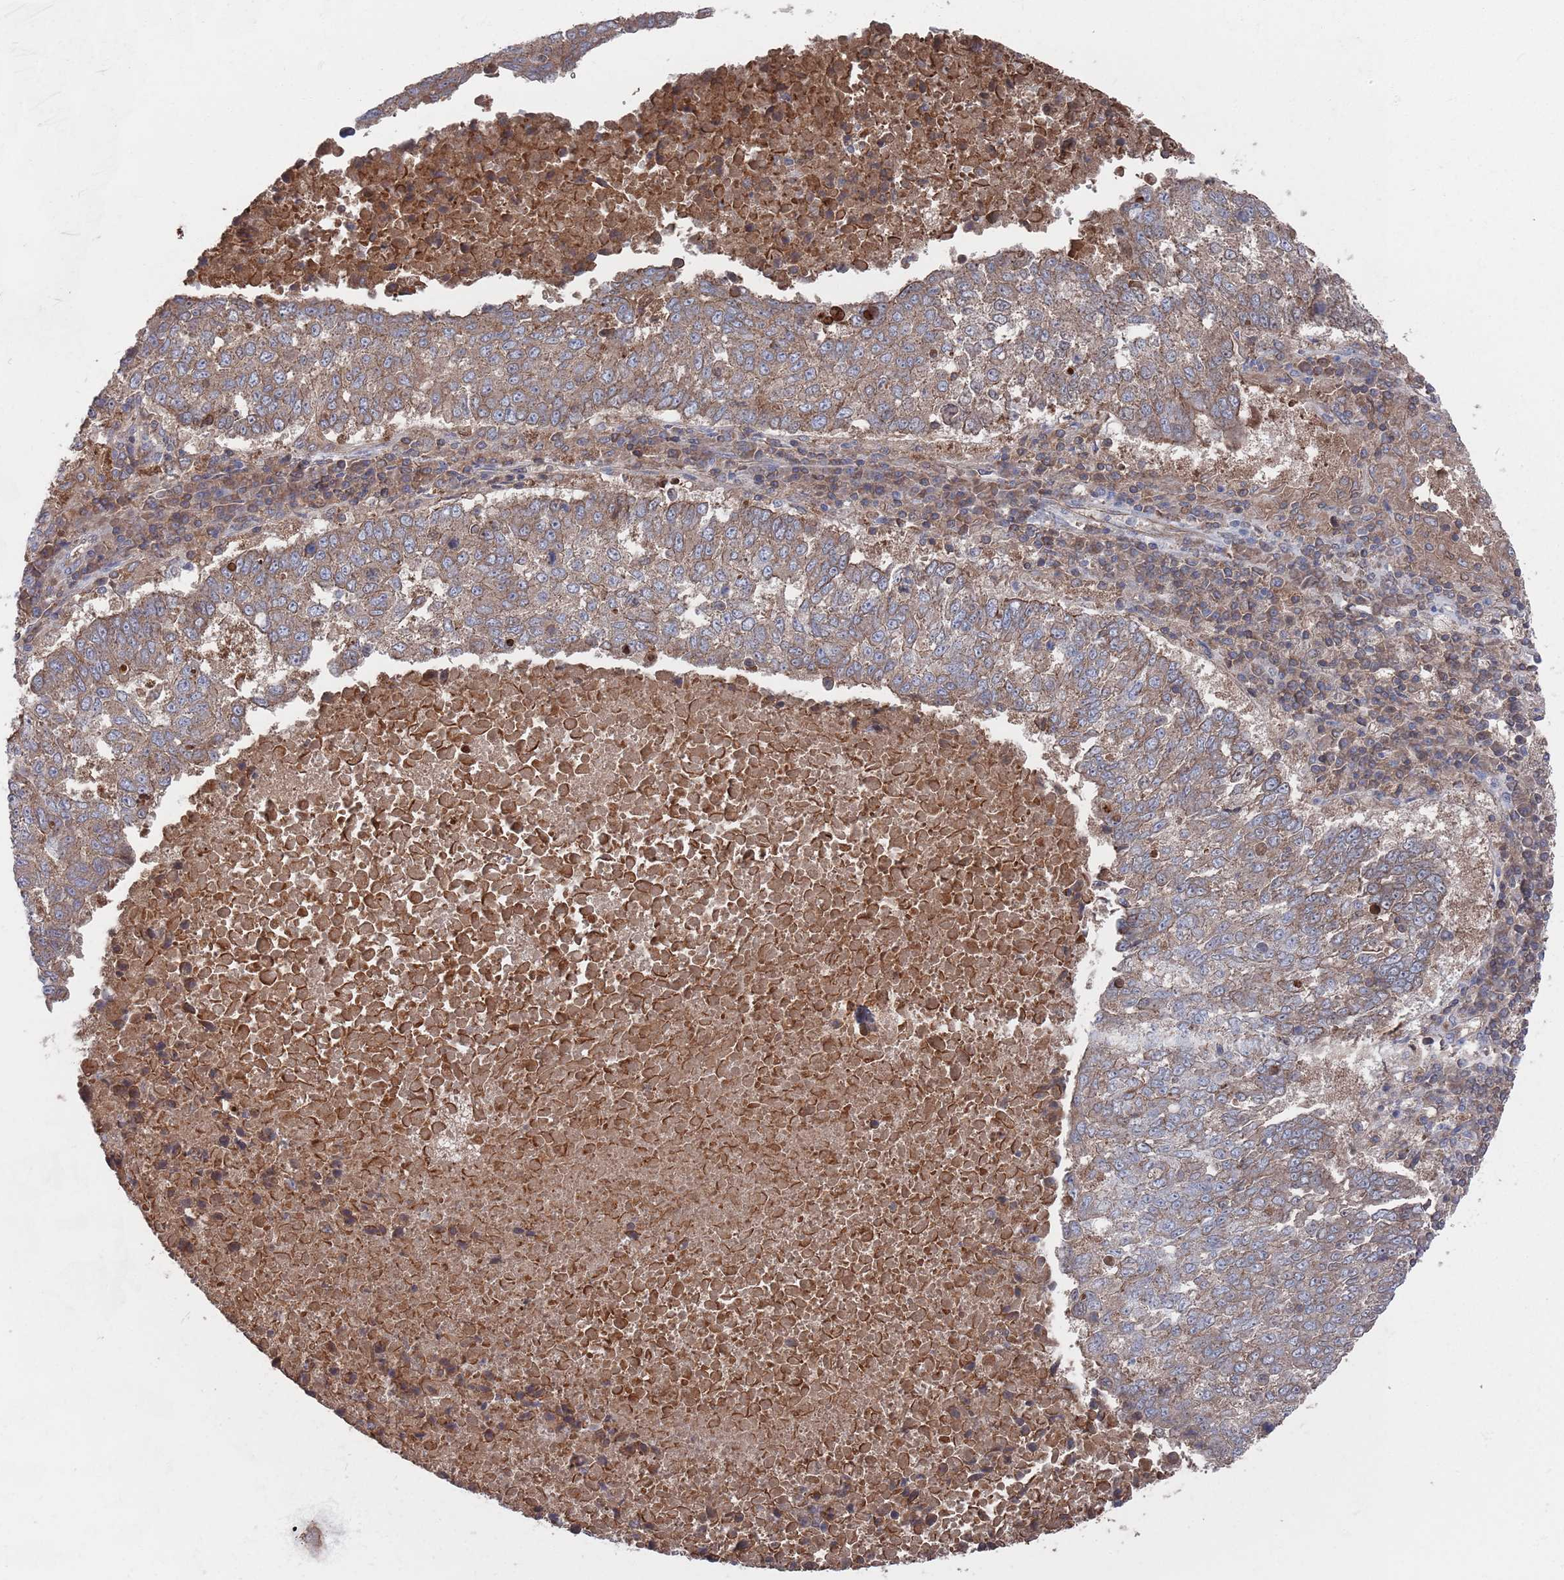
{"staining": {"intensity": "moderate", "quantity": ">75%", "location": "cytoplasmic/membranous"}, "tissue": "lung cancer", "cell_type": "Tumor cells", "image_type": "cancer", "snomed": [{"axis": "morphology", "description": "Squamous cell carcinoma, NOS"}, {"axis": "topography", "description": "Lung"}], "caption": "IHC of human lung squamous cell carcinoma reveals medium levels of moderate cytoplasmic/membranous positivity in about >75% of tumor cells. Nuclei are stained in blue.", "gene": "PLEKHA4", "patient": {"sex": "male", "age": 73}}